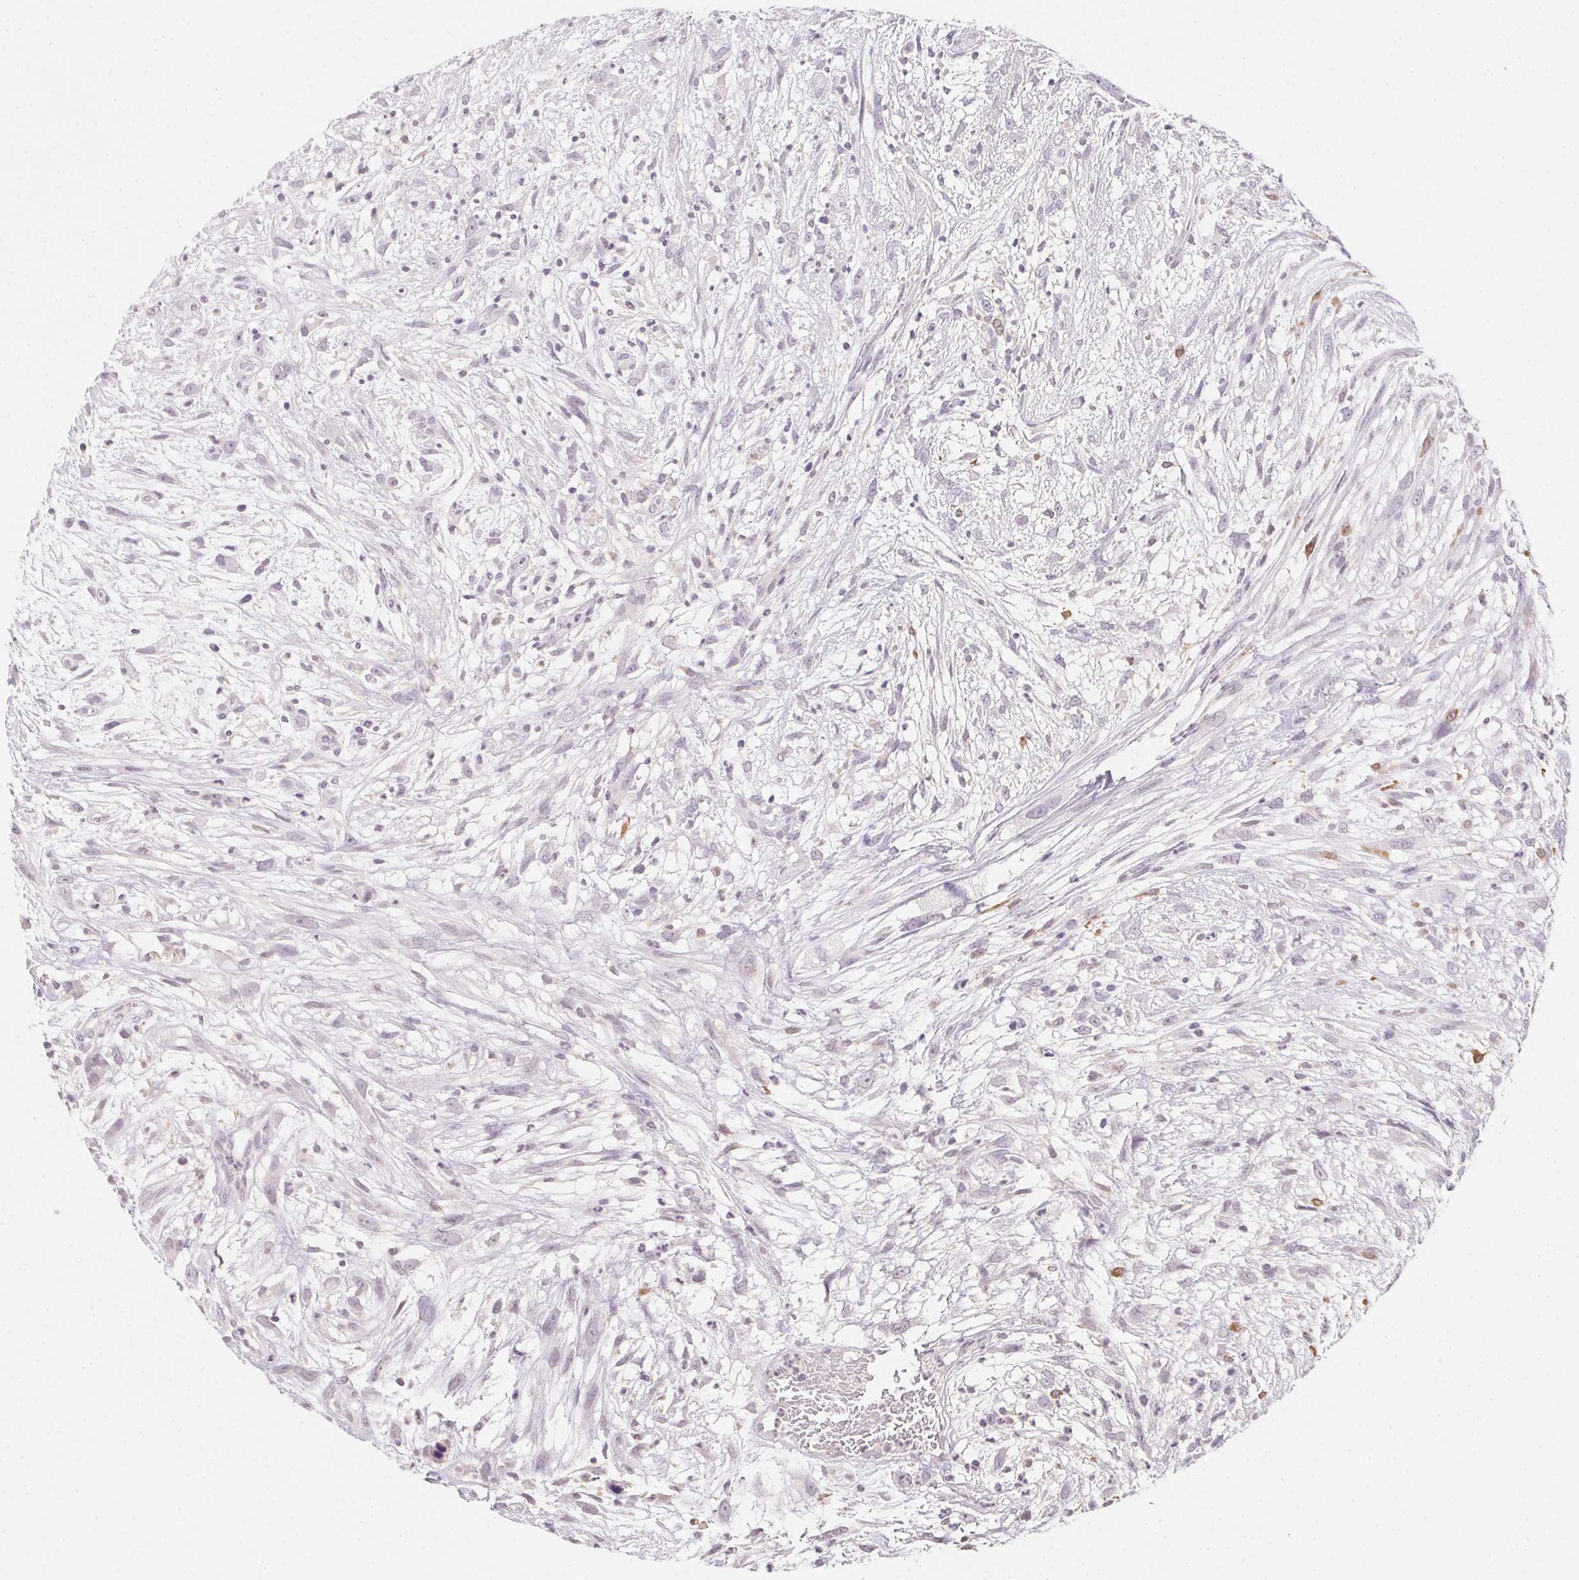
{"staining": {"intensity": "negative", "quantity": "none", "location": "none"}, "tissue": "head and neck cancer", "cell_type": "Tumor cells", "image_type": "cancer", "snomed": [{"axis": "morphology", "description": "Squamous cell carcinoma, NOS"}, {"axis": "topography", "description": "Head-Neck"}], "caption": "The histopathology image demonstrates no significant positivity in tumor cells of squamous cell carcinoma (head and neck).", "gene": "SLC6A18", "patient": {"sex": "male", "age": 65}}